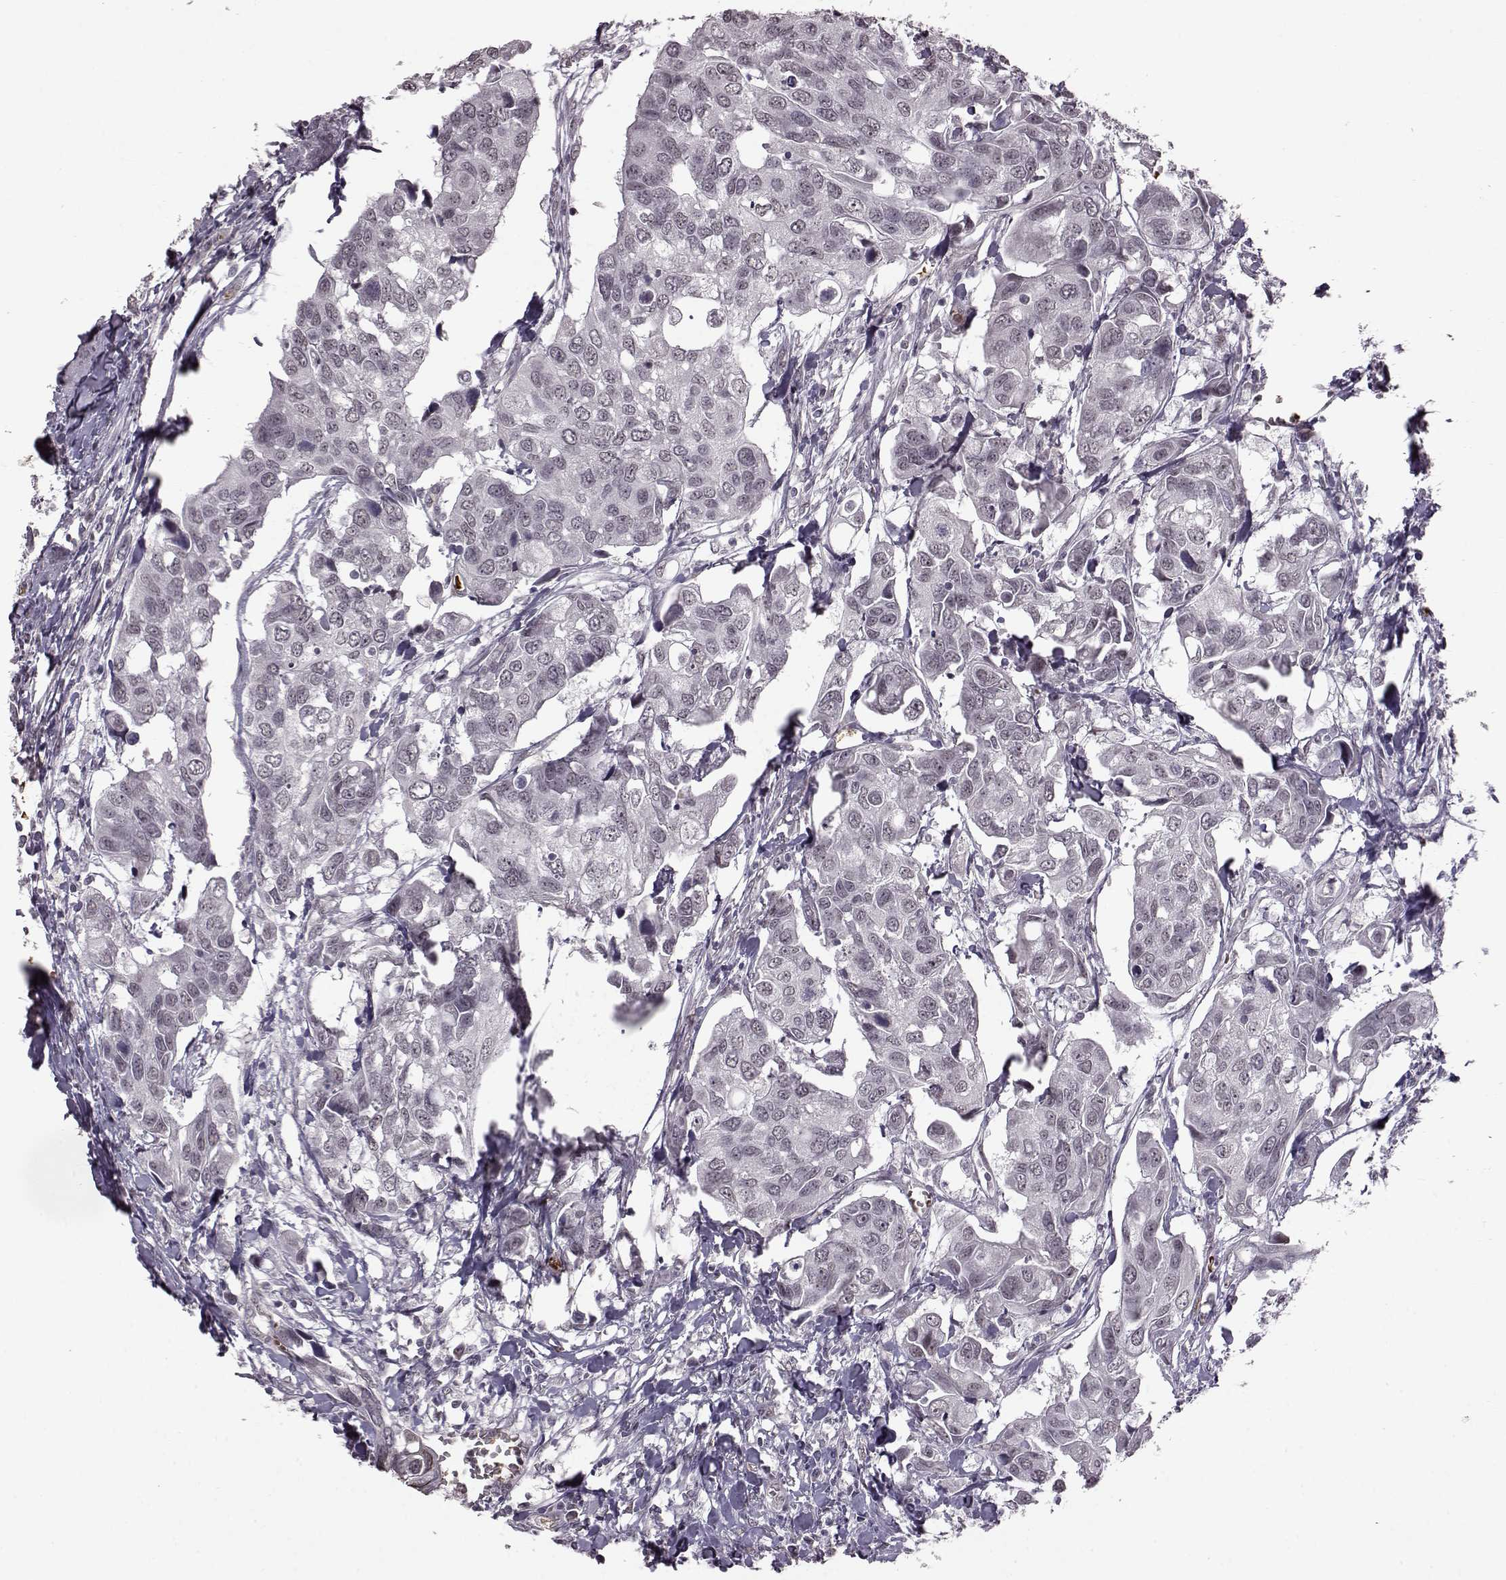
{"staining": {"intensity": "negative", "quantity": "none", "location": "none"}, "tissue": "urothelial cancer", "cell_type": "Tumor cells", "image_type": "cancer", "snomed": [{"axis": "morphology", "description": "Urothelial carcinoma, High grade"}, {"axis": "topography", "description": "Urinary bladder"}], "caption": "The IHC image has no significant positivity in tumor cells of urothelial cancer tissue.", "gene": "PROP1", "patient": {"sex": "male", "age": 60}}